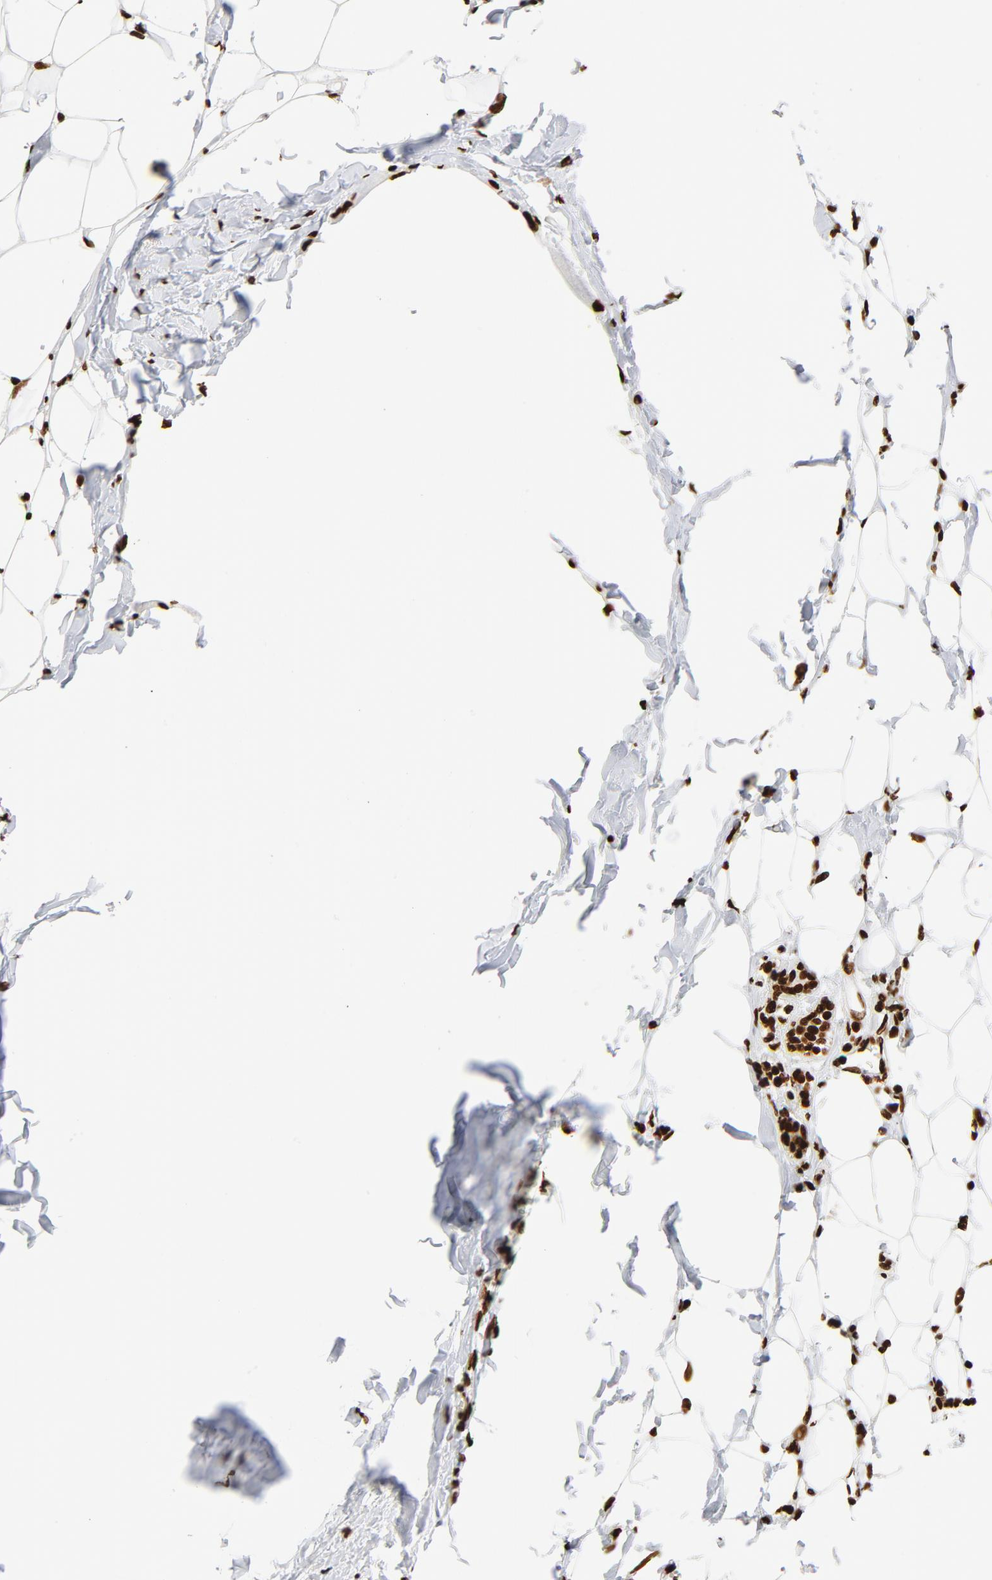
{"staining": {"intensity": "strong", "quantity": ">75%", "location": "nuclear"}, "tissue": "breast cancer", "cell_type": "Tumor cells", "image_type": "cancer", "snomed": [{"axis": "morphology", "description": "Duct carcinoma"}, {"axis": "topography", "description": "Breast"}], "caption": "Immunohistochemical staining of human breast intraductal carcinoma reveals high levels of strong nuclear protein expression in approximately >75% of tumor cells.", "gene": "XRCC6", "patient": {"sex": "female", "age": 40}}